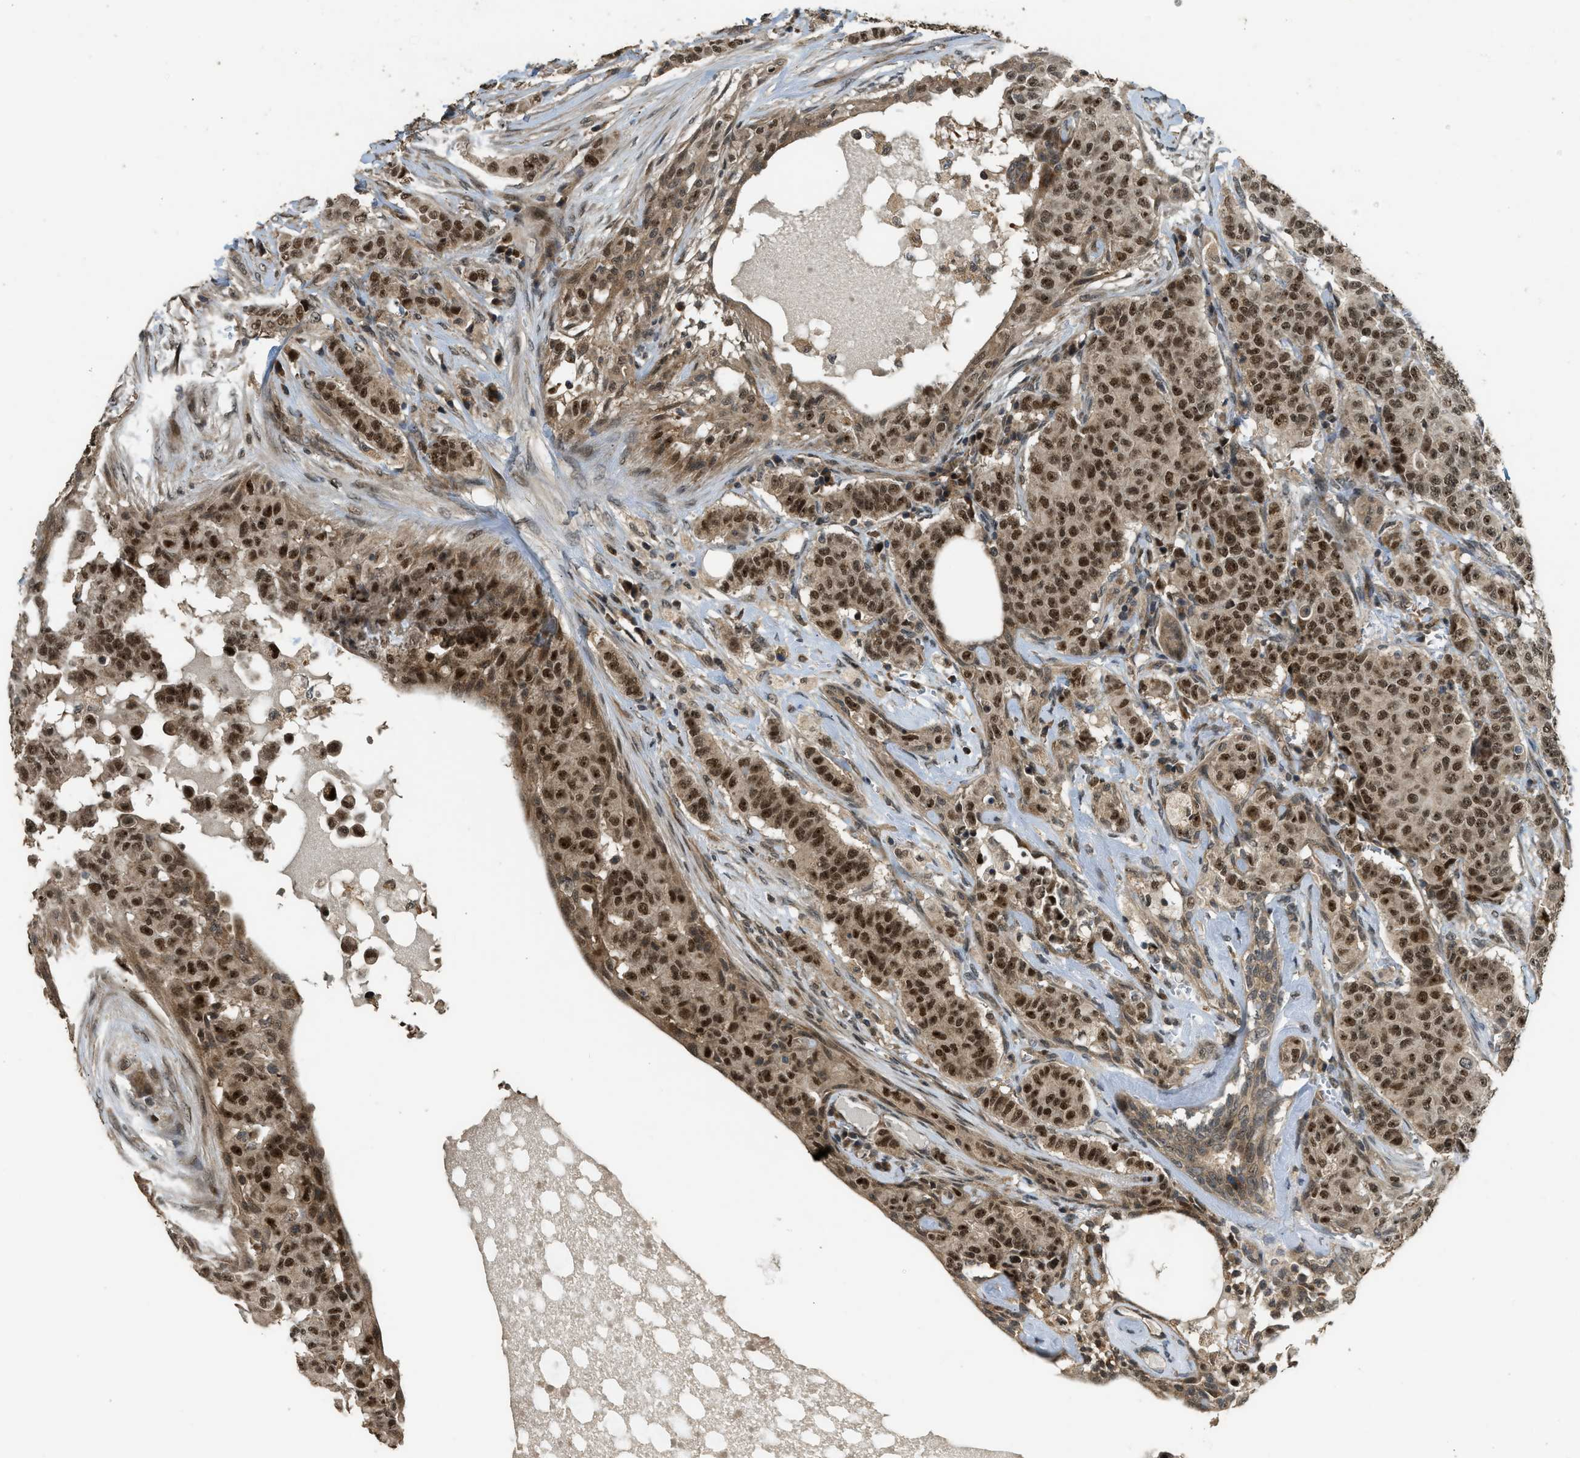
{"staining": {"intensity": "moderate", "quantity": ">75%", "location": "cytoplasmic/membranous,nuclear"}, "tissue": "breast cancer", "cell_type": "Tumor cells", "image_type": "cancer", "snomed": [{"axis": "morphology", "description": "Normal tissue, NOS"}, {"axis": "morphology", "description": "Duct carcinoma"}, {"axis": "topography", "description": "Breast"}], "caption": "This is an image of immunohistochemistry (IHC) staining of breast infiltrating ductal carcinoma, which shows moderate staining in the cytoplasmic/membranous and nuclear of tumor cells.", "gene": "GET1", "patient": {"sex": "female", "age": 40}}